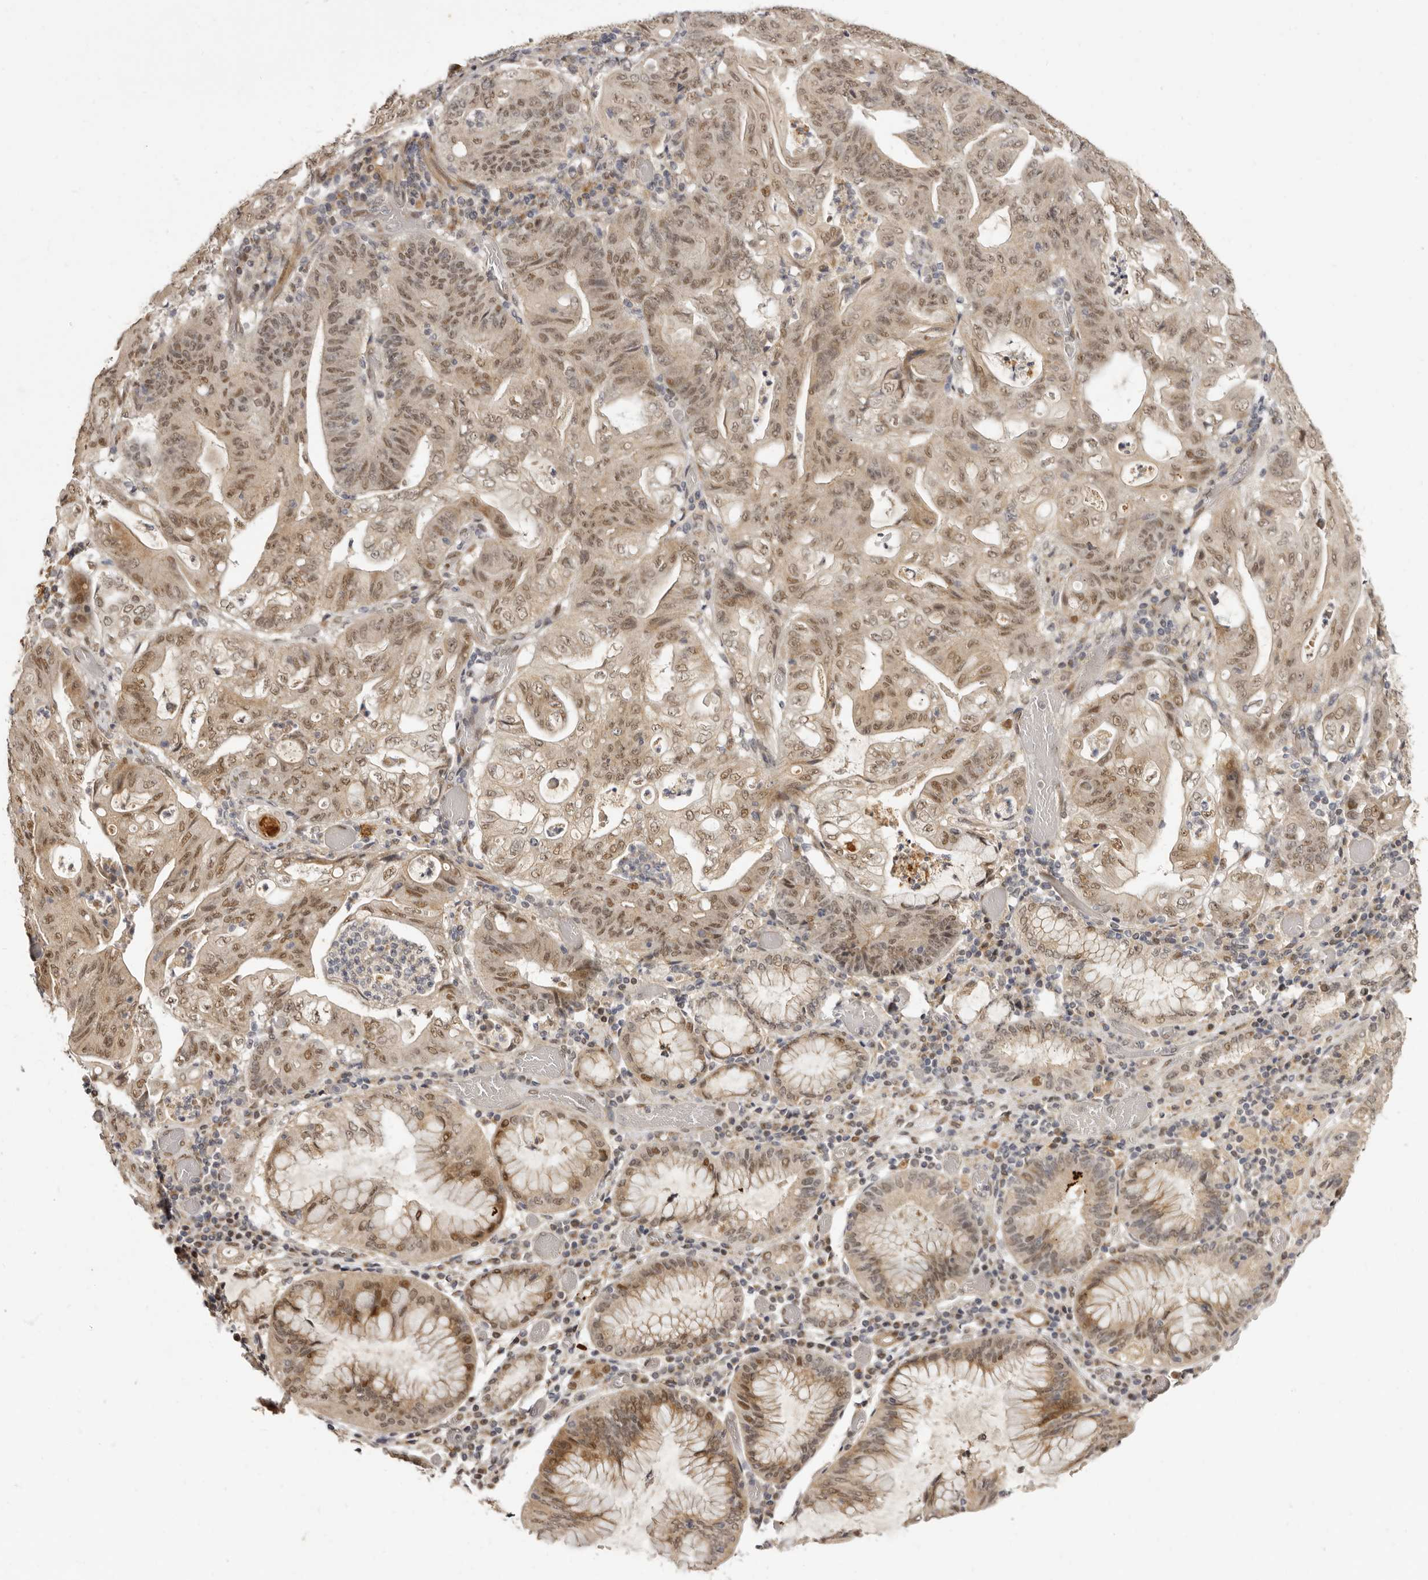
{"staining": {"intensity": "moderate", "quantity": ">75%", "location": "cytoplasmic/membranous,nuclear"}, "tissue": "stomach cancer", "cell_type": "Tumor cells", "image_type": "cancer", "snomed": [{"axis": "morphology", "description": "Adenocarcinoma, NOS"}, {"axis": "topography", "description": "Stomach"}], "caption": "Brown immunohistochemical staining in human stomach cancer reveals moderate cytoplasmic/membranous and nuclear positivity in approximately >75% of tumor cells.", "gene": "ZNF326", "patient": {"sex": "female", "age": 73}}